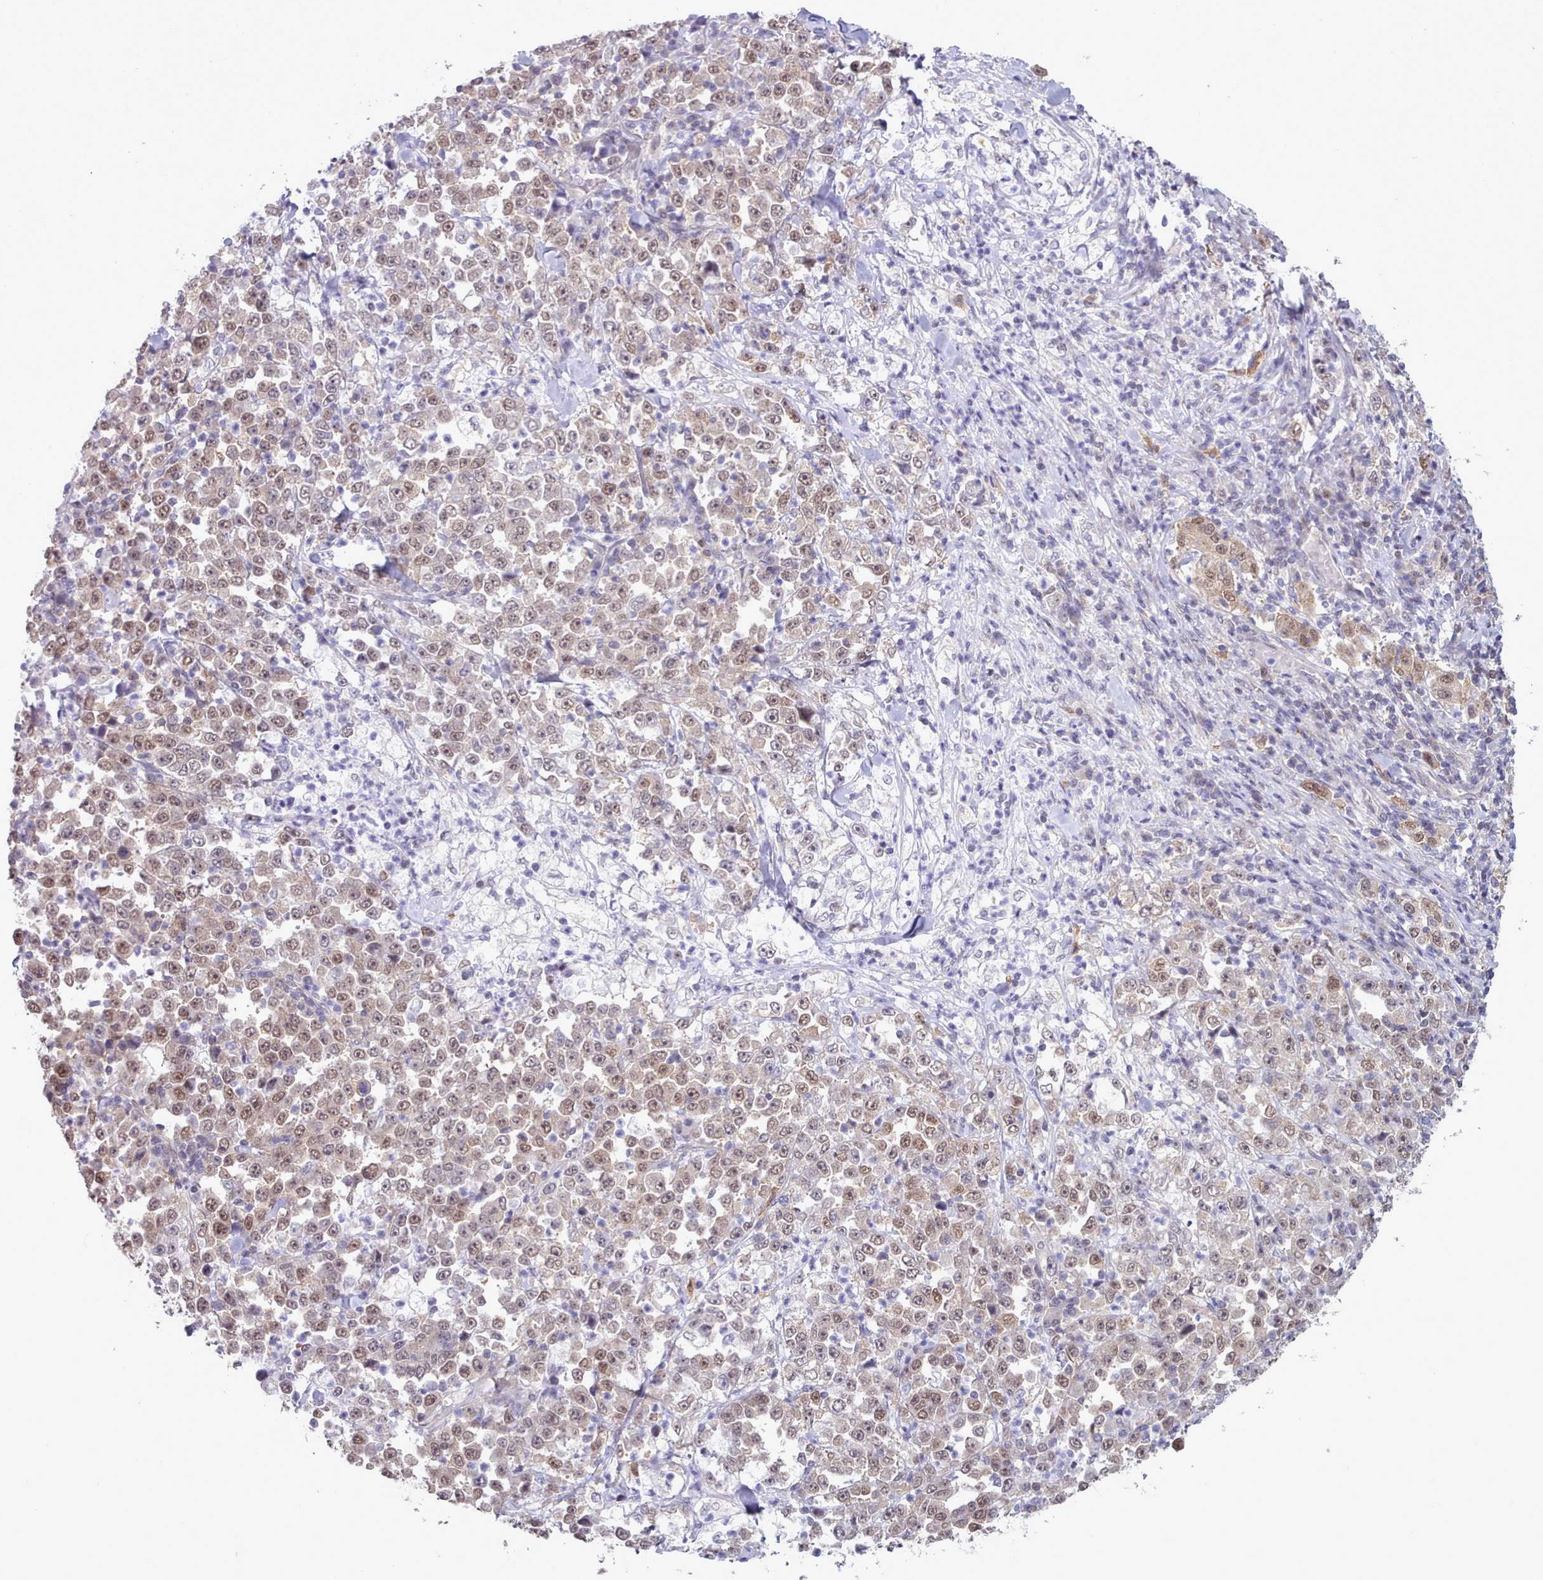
{"staining": {"intensity": "weak", "quantity": ">75%", "location": "nuclear"}, "tissue": "stomach cancer", "cell_type": "Tumor cells", "image_type": "cancer", "snomed": [{"axis": "morphology", "description": "Normal tissue, NOS"}, {"axis": "morphology", "description": "Adenocarcinoma, NOS"}, {"axis": "topography", "description": "Stomach, upper"}, {"axis": "topography", "description": "Stomach"}], "caption": "This image demonstrates immunohistochemistry (IHC) staining of human adenocarcinoma (stomach), with low weak nuclear positivity in about >75% of tumor cells.", "gene": "CES3", "patient": {"sex": "male", "age": 59}}